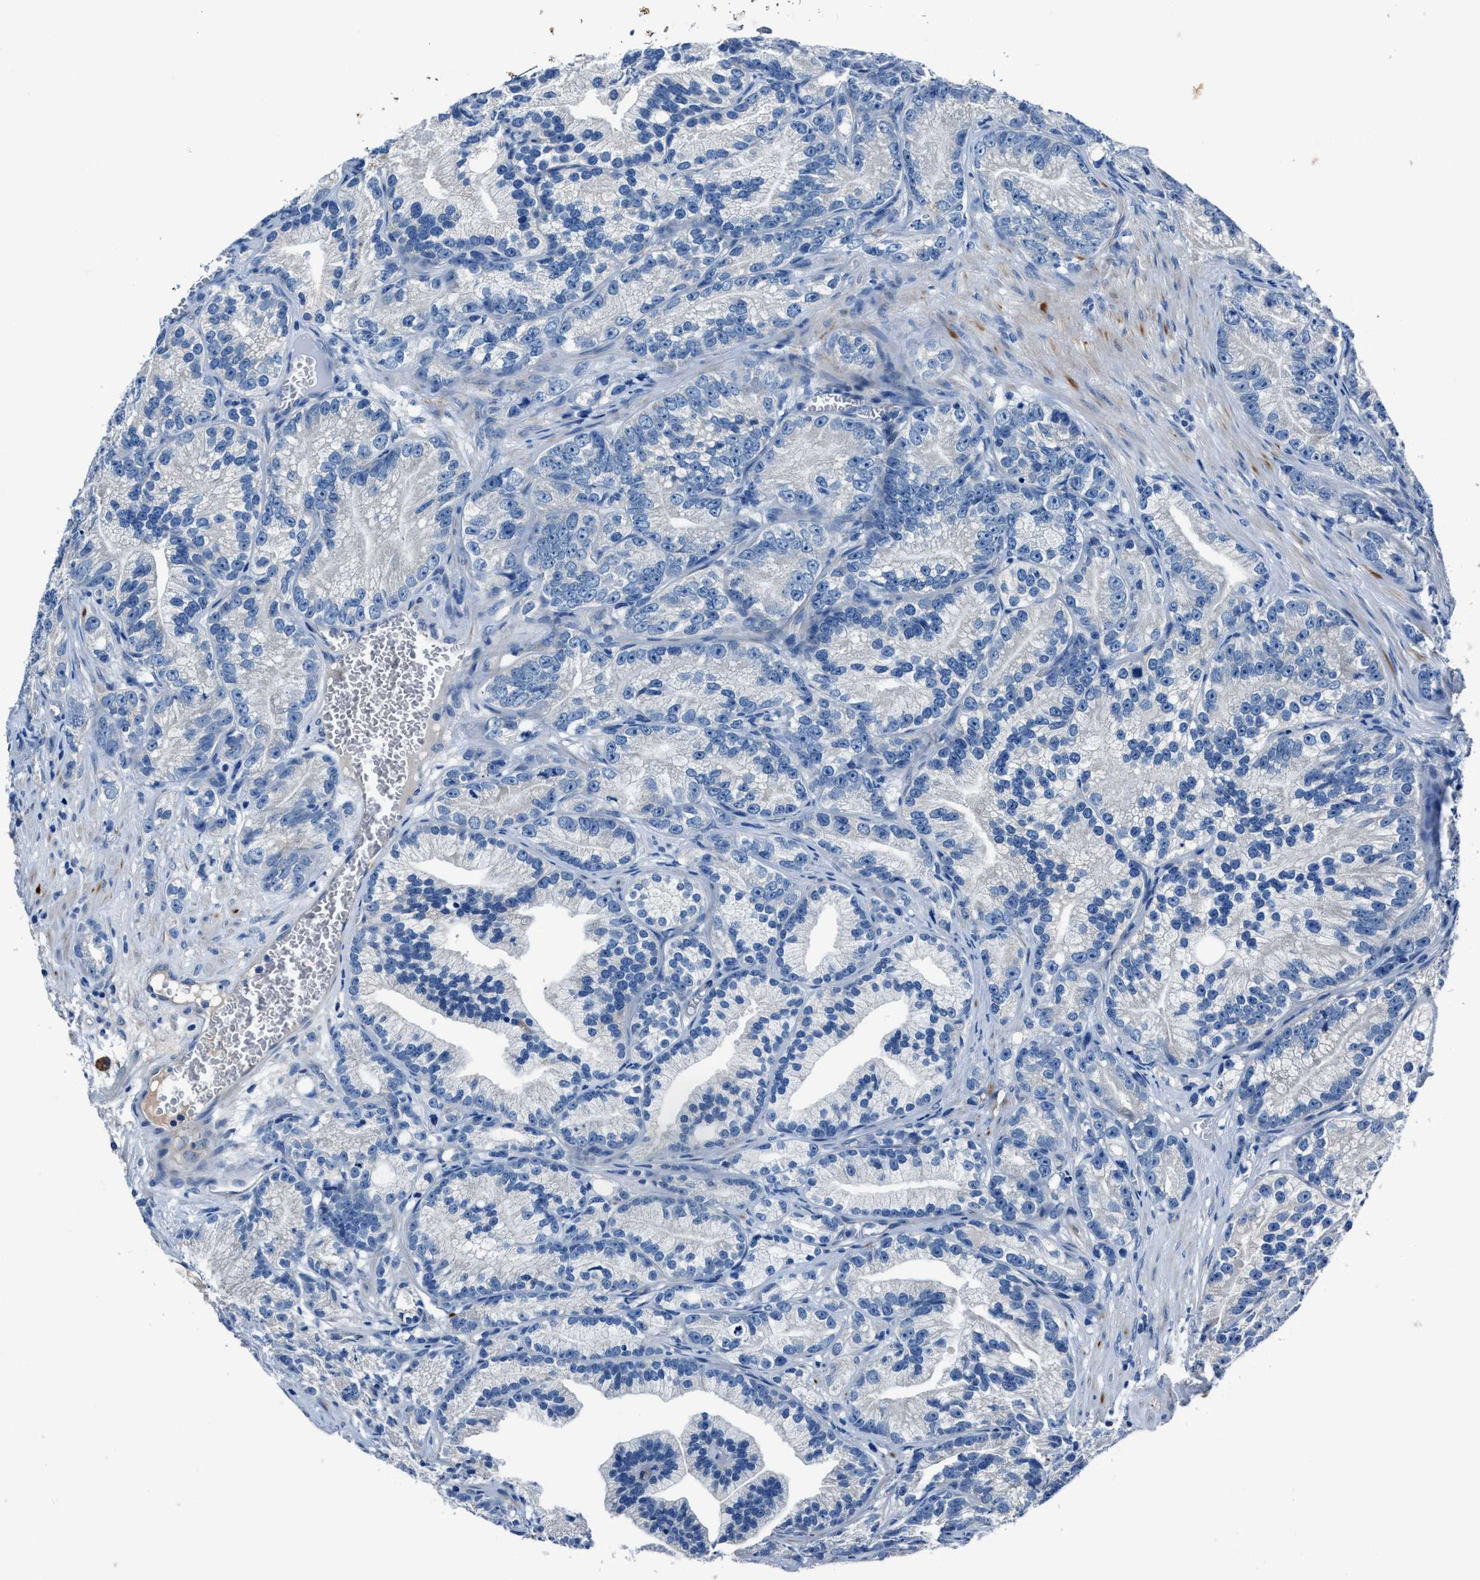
{"staining": {"intensity": "negative", "quantity": "none", "location": "none"}, "tissue": "prostate cancer", "cell_type": "Tumor cells", "image_type": "cancer", "snomed": [{"axis": "morphology", "description": "Adenocarcinoma, Low grade"}, {"axis": "topography", "description": "Prostate"}], "caption": "The photomicrograph exhibits no staining of tumor cells in prostate low-grade adenocarcinoma.", "gene": "NACAD", "patient": {"sex": "male", "age": 89}}